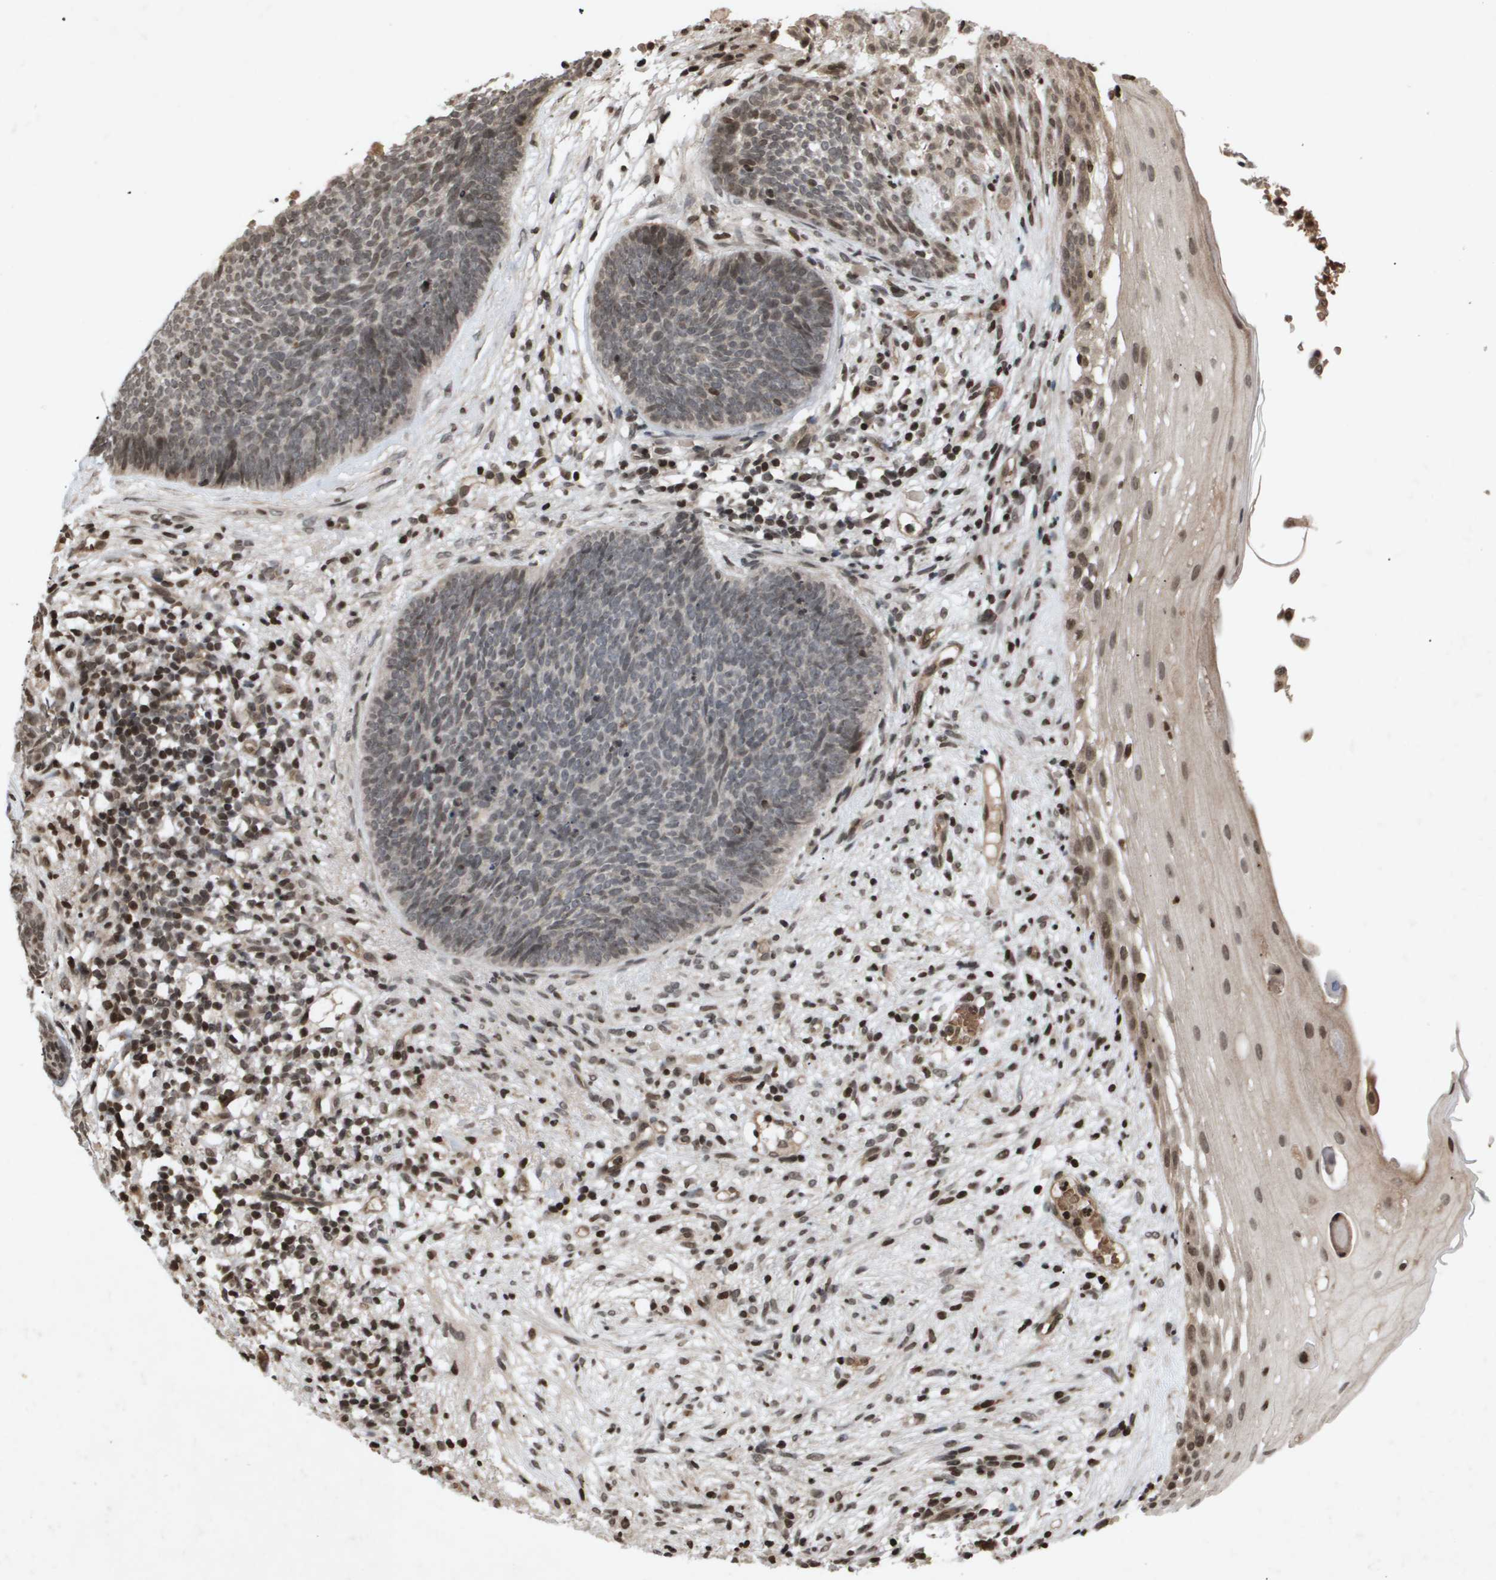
{"staining": {"intensity": "weak", "quantity": "<25%", "location": "nuclear"}, "tissue": "skin cancer", "cell_type": "Tumor cells", "image_type": "cancer", "snomed": [{"axis": "morphology", "description": "Basal cell carcinoma"}, {"axis": "topography", "description": "Skin"}], "caption": "There is no significant staining in tumor cells of skin cancer.", "gene": "HSPA6", "patient": {"sex": "female", "age": 70}}